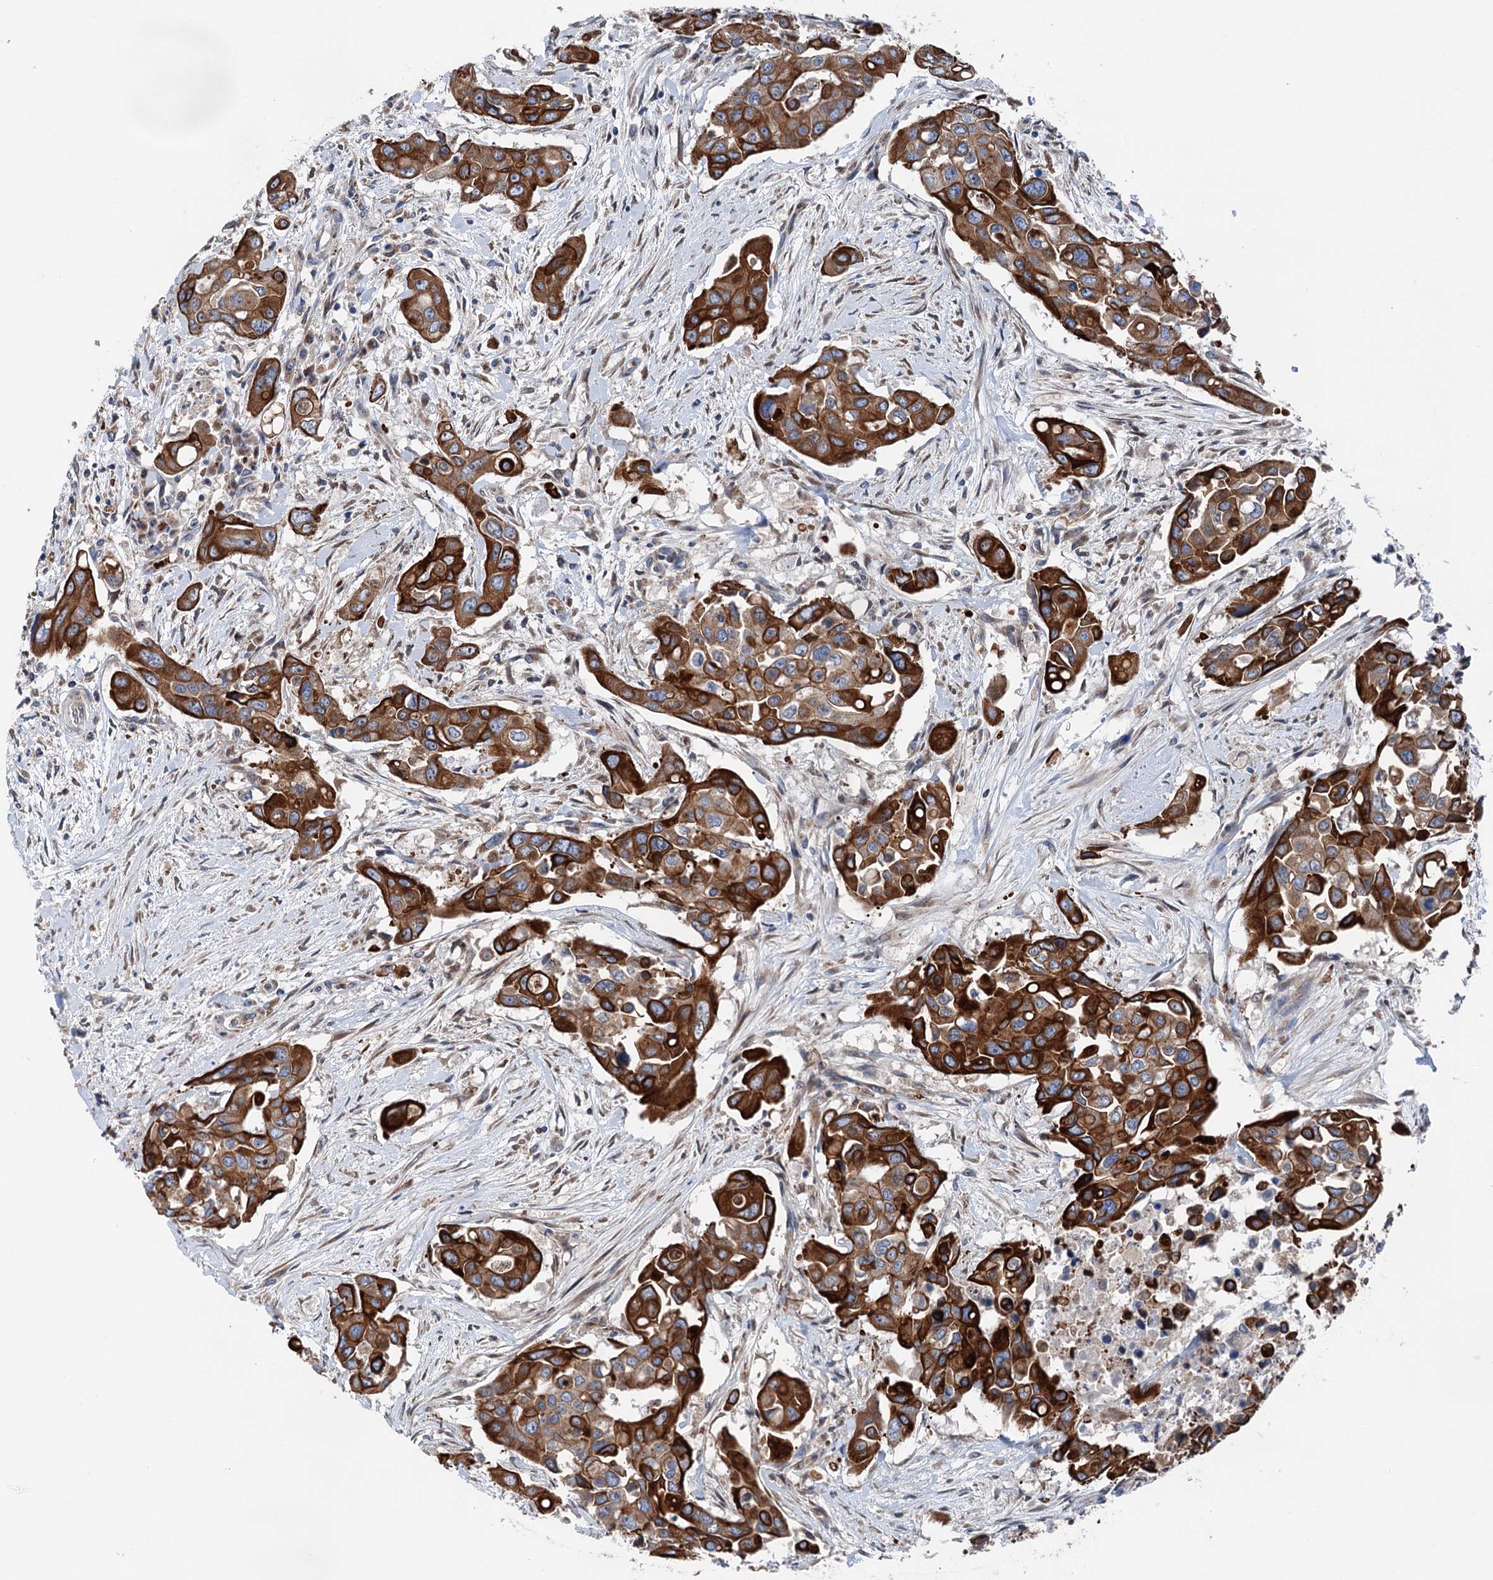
{"staining": {"intensity": "strong", "quantity": ">75%", "location": "cytoplasmic/membranous"}, "tissue": "colorectal cancer", "cell_type": "Tumor cells", "image_type": "cancer", "snomed": [{"axis": "morphology", "description": "Adenocarcinoma, NOS"}, {"axis": "topography", "description": "Colon"}], "caption": "Strong cytoplasmic/membranous positivity is identified in approximately >75% of tumor cells in adenocarcinoma (colorectal).", "gene": "EIPR1", "patient": {"sex": "male", "age": 77}}